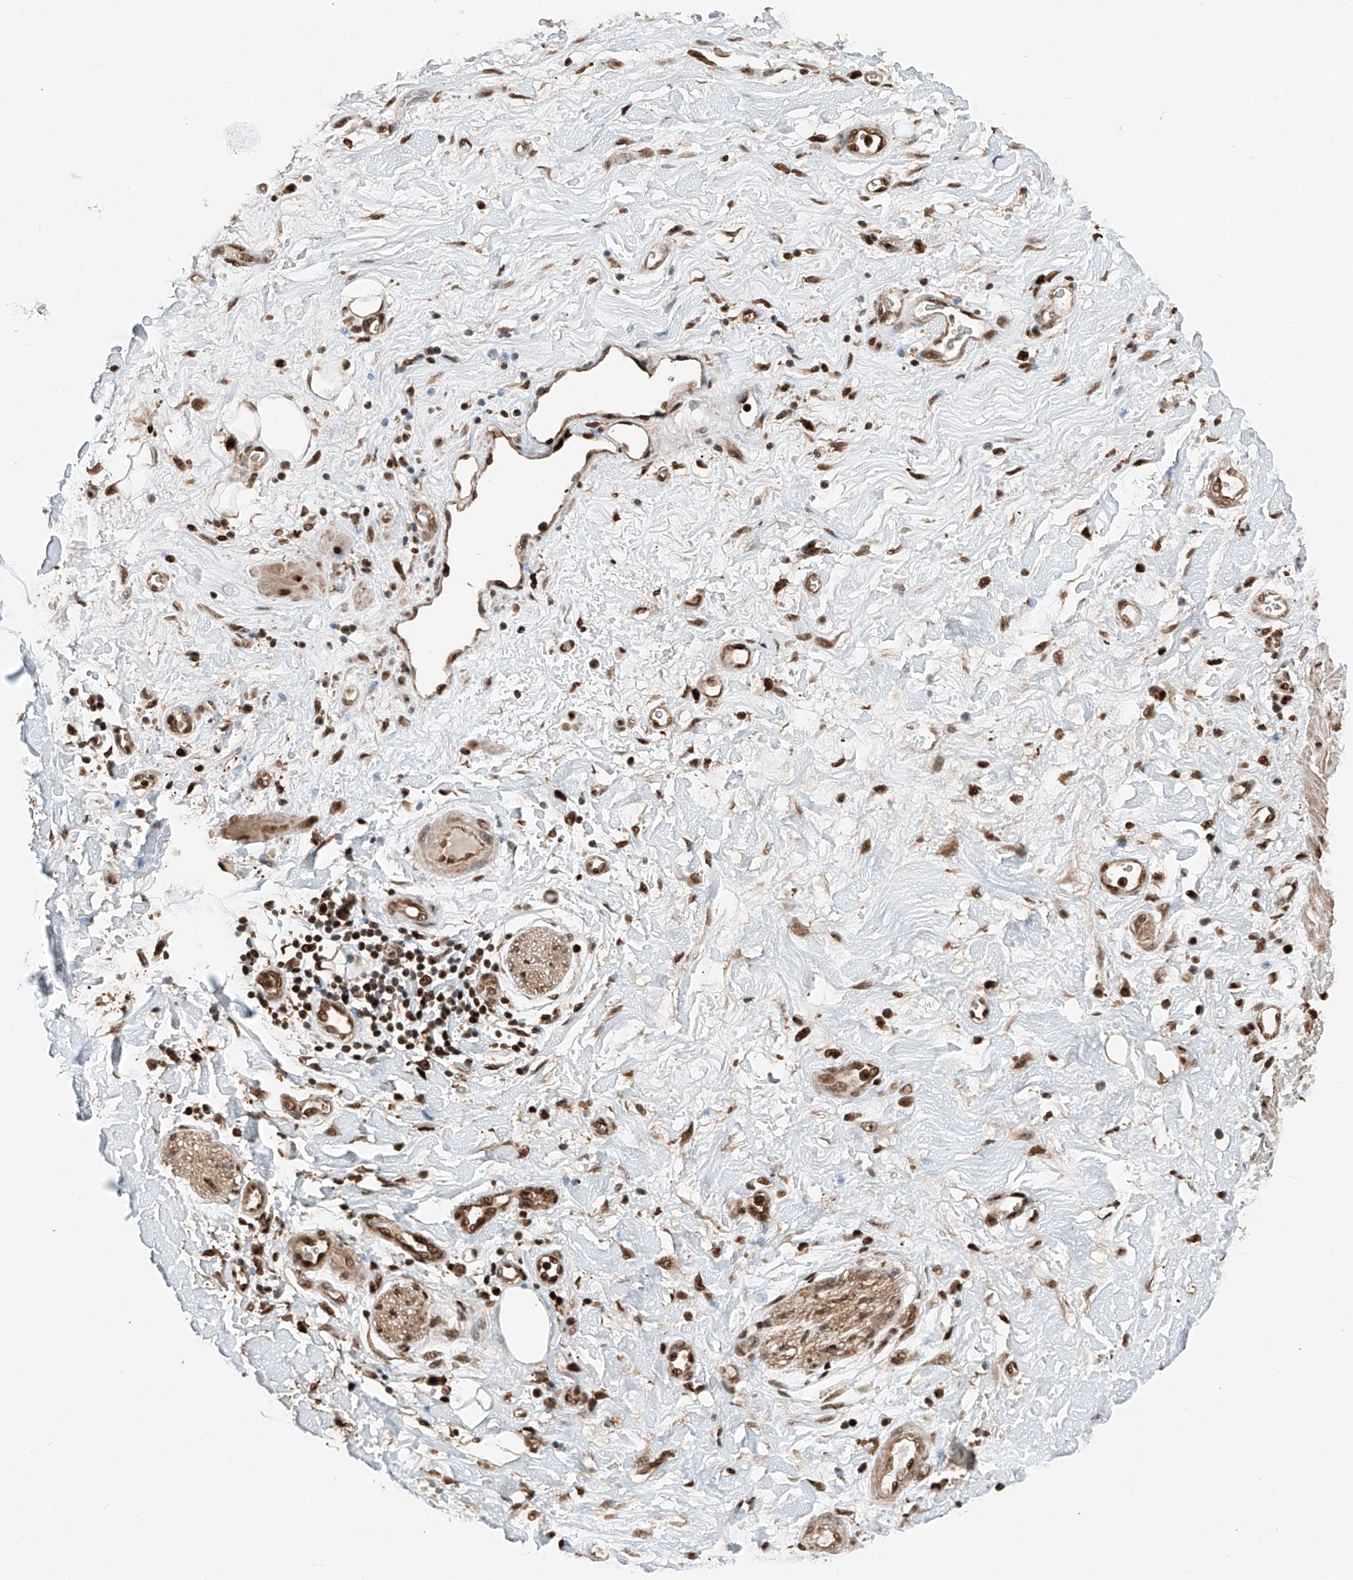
{"staining": {"intensity": "moderate", "quantity": ">75%", "location": "cytoplasmic/membranous,nuclear"}, "tissue": "adipose tissue", "cell_type": "Adipocytes", "image_type": "normal", "snomed": [{"axis": "morphology", "description": "Normal tissue, NOS"}, {"axis": "morphology", "description": "Adenocarcinoma, NOS"}, {"axis": "topography", "description": "Pancreas"}, {"axis": "topography", "description": "Peripheral nerve tissue"}], "caption": "Adipocytes reveal medium levels of moderate cytoplasmic/membranous,nuclear expression in approximately >75% of cells in benign adipose tissue.", "gene": "RMND1", "patient": {"sex": "male", "age": 59}}